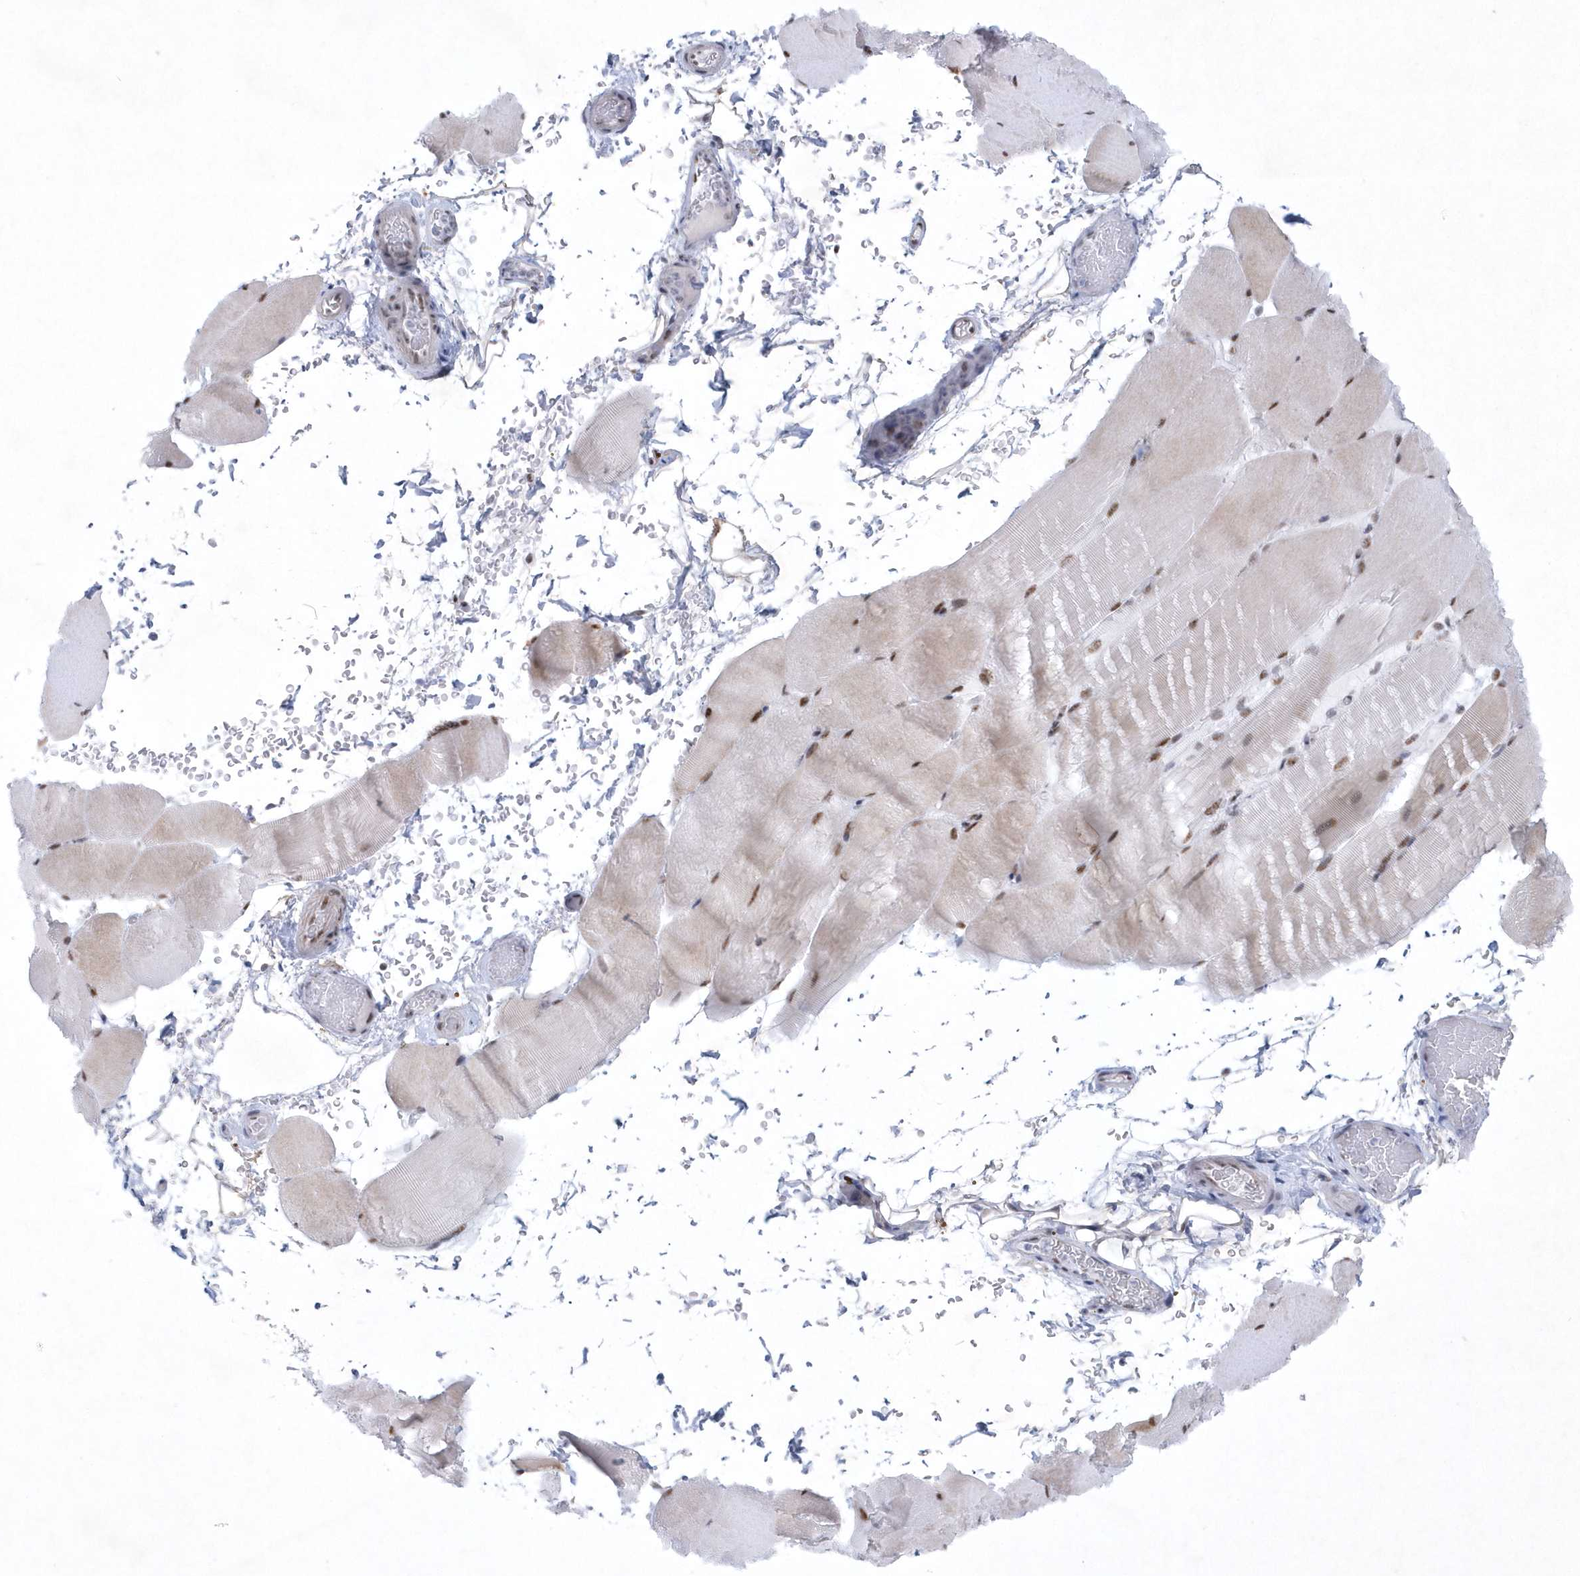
{"staining": {"intensity": "moderate", "quantity": ">75%", "location": "nuclear"}, "tissue": "skeletal muscle", "cell_type": "Myocytes", "image_type": "normal", "snomed": [{"axis": "morphology", "description": "Normal tissue, NOS"}, {"axis": "topography", "description": "Skeletal muscle"}, {"axis": "topography", "description": "Parathyroid gland"}], "caption": "Skeletal muscle stained with immunohistochemistry exhibits moderate nuclear staining in approximately >75% of myocytes. (DAB (3,3'-diaminobenzidine) IHC, brown staining for protein, blue staining for nuclei).", "gene": "DCLRE1A", "patient": {"sex": "female", "age": 37}}